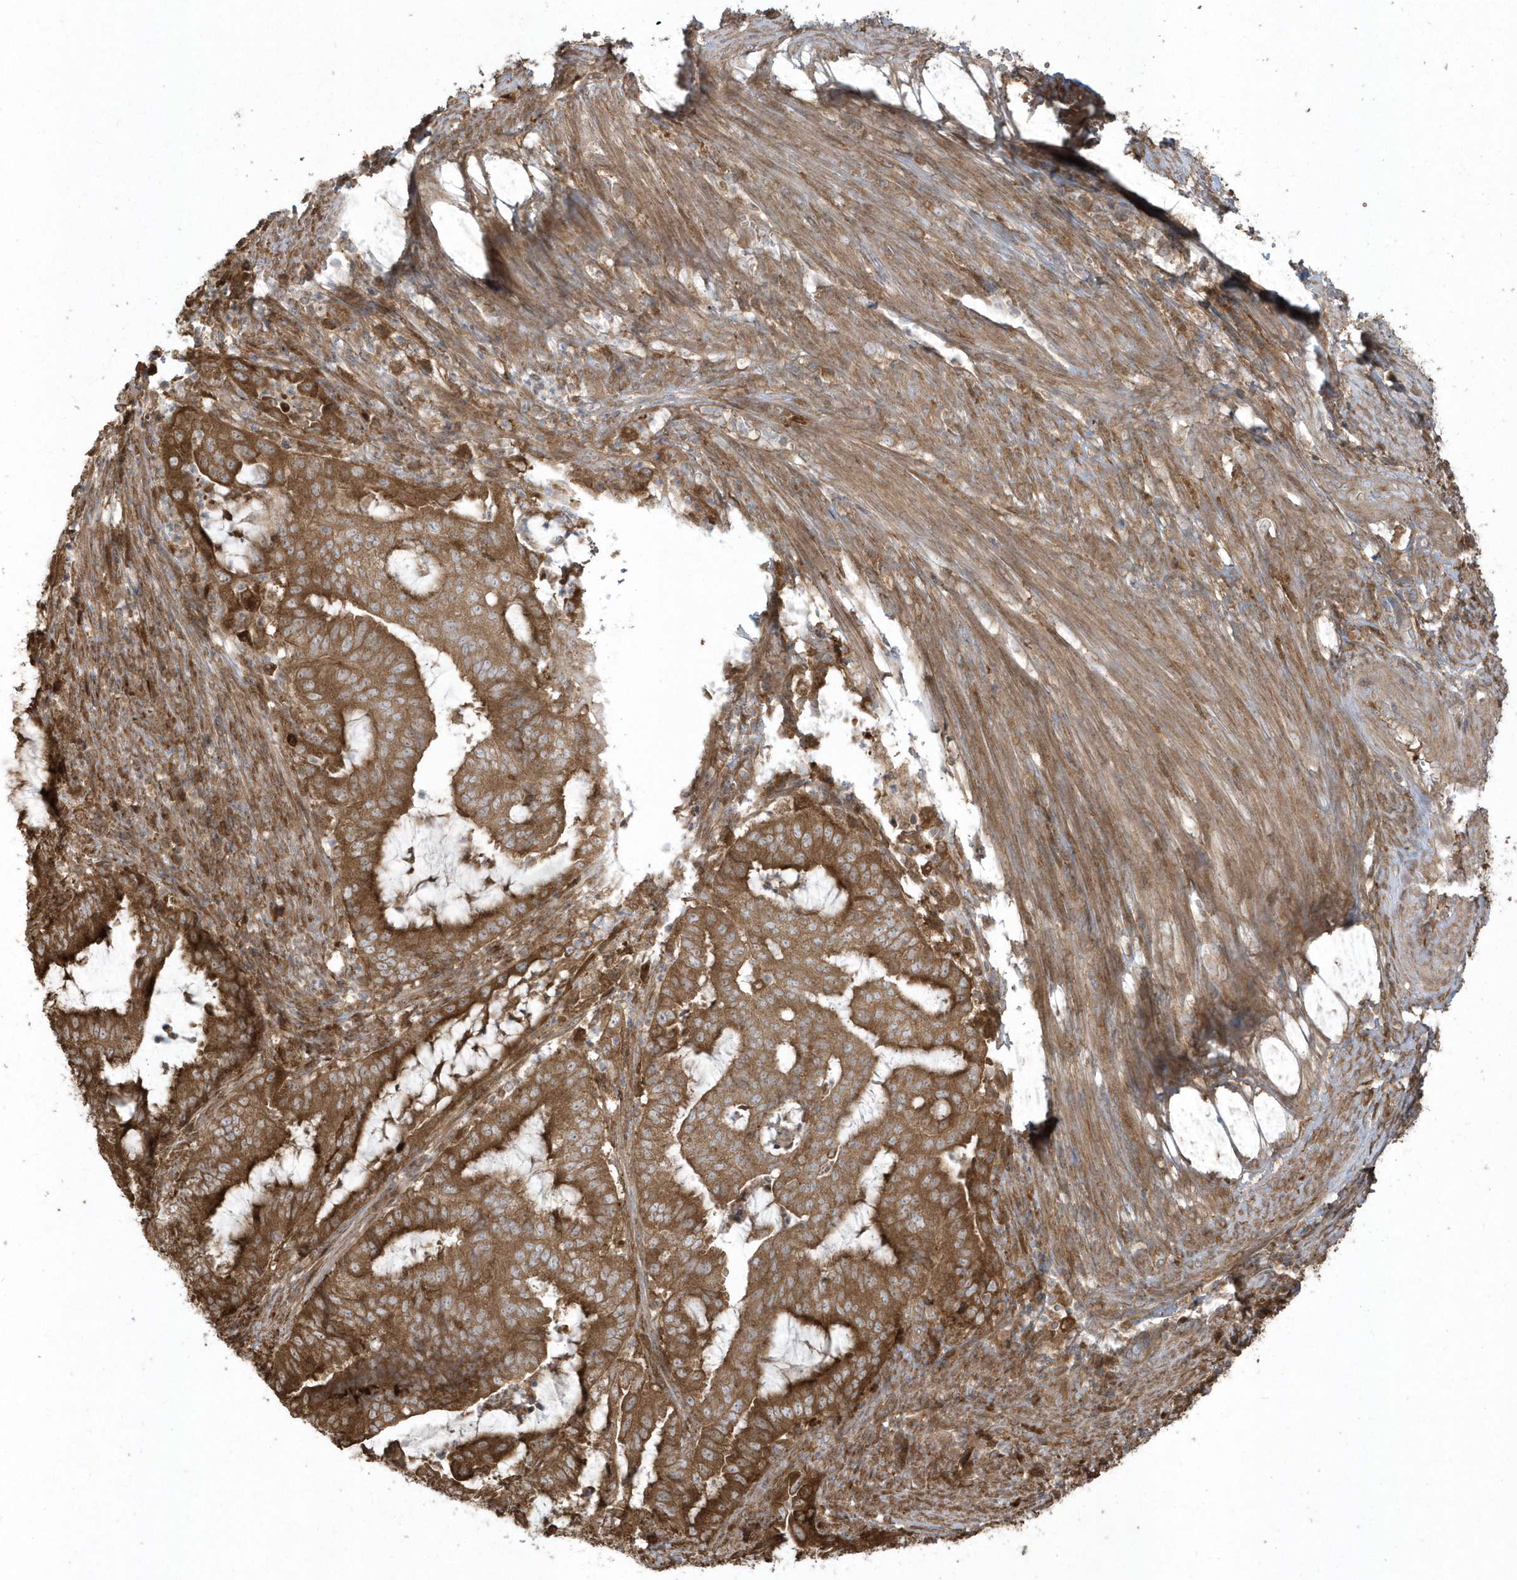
{"staining": {"intensity": "strong", "quantity": ">75%", "location": "cytoplasmic/membranous"}, "tissue": "endometrial cancer", "cell_type": "Tumor cells", "image_type": "cancer", "snomed": [{"axis": "morphology", "description": "Adenocarcinoma, NOS"}, {"axis": "topography", "description": "Endometrium"}], "caption": "Endometrial cancer (adenocarcinoma) tissue shows strong cytoplasmic/membranous expression in about >75% of tumor cells", "gene": "HNMT", "patient": {"sex": "female", "age": 51}}